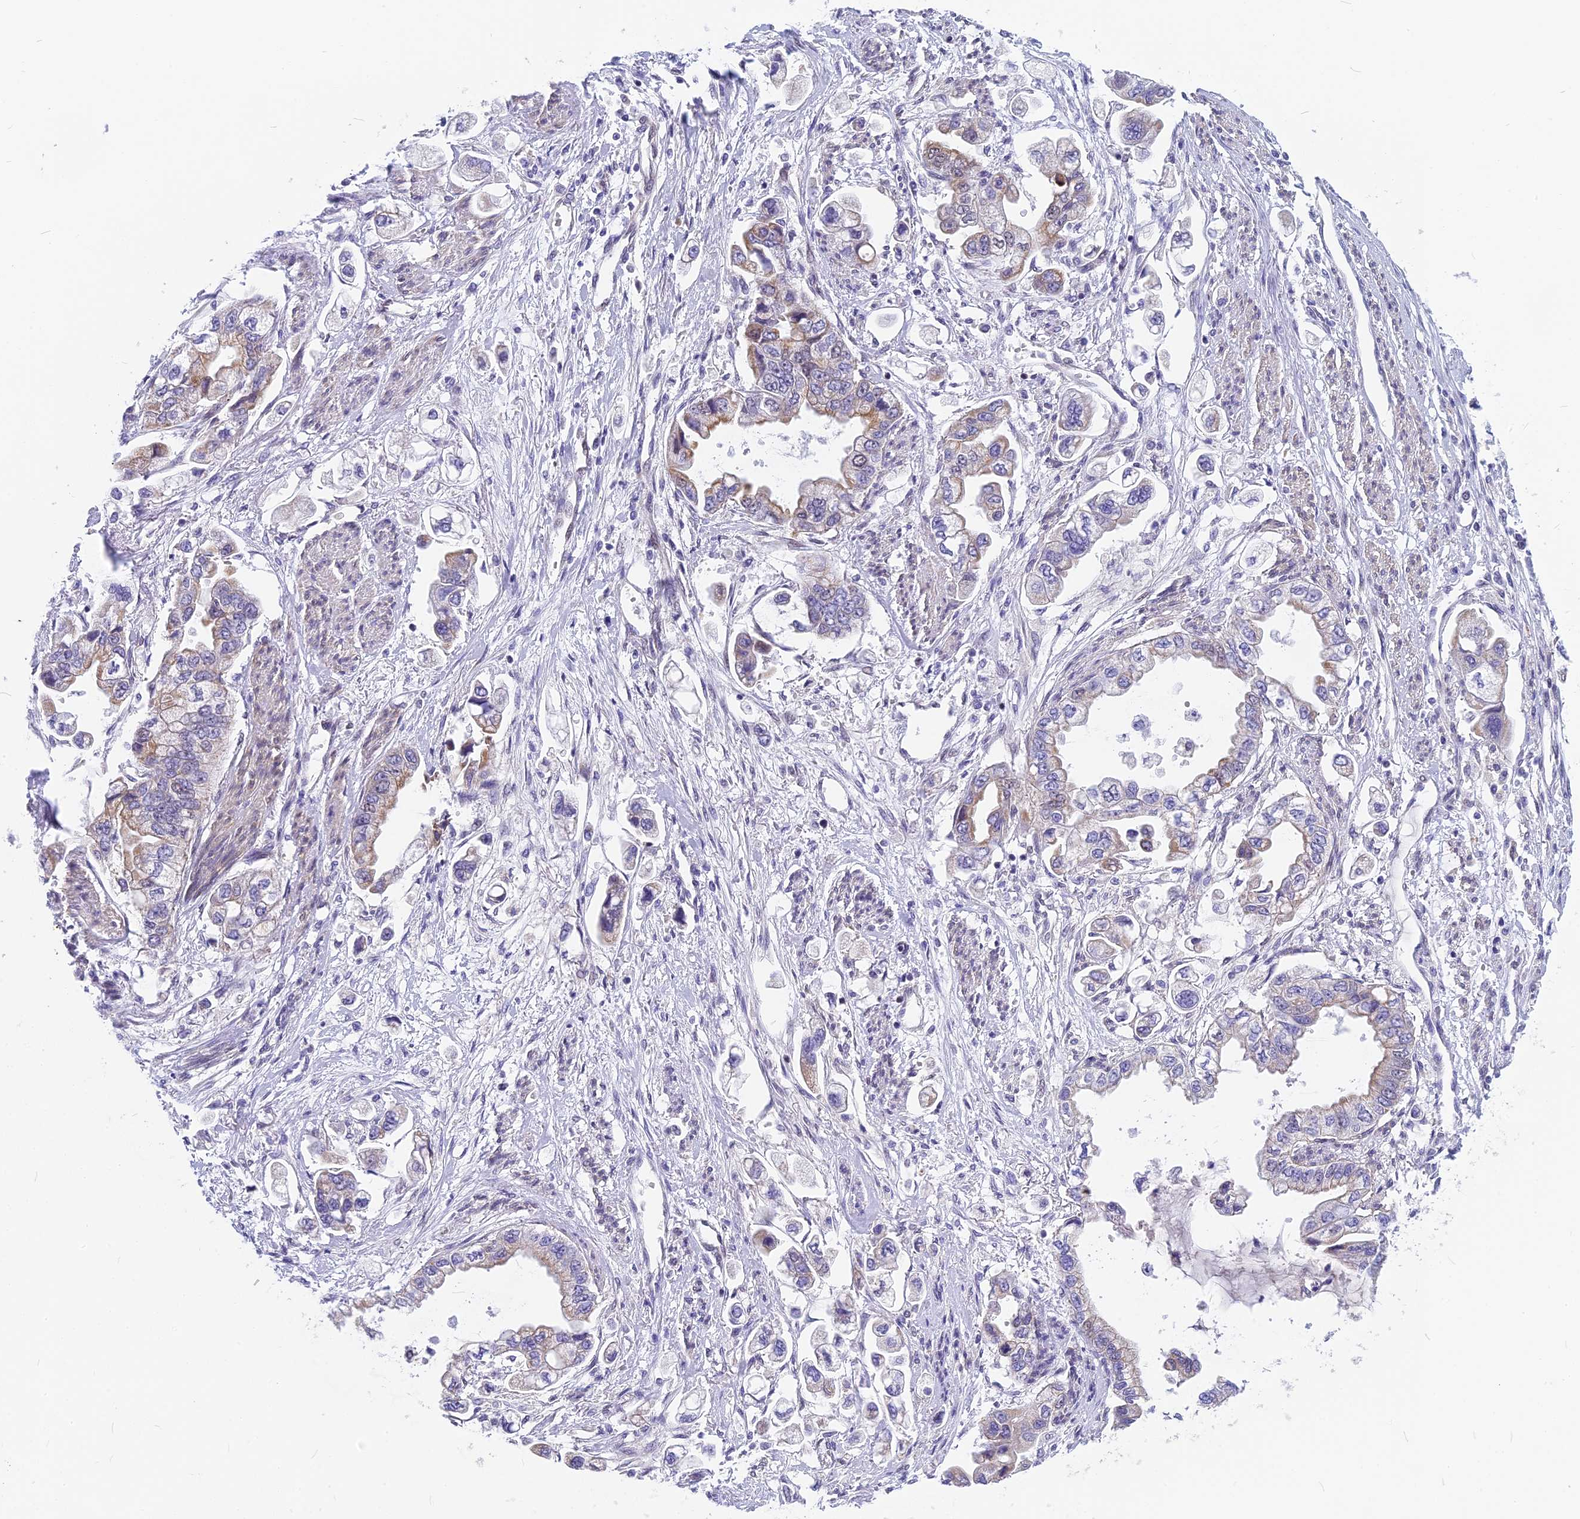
{"staining": {"intensity": "weak", "quantity": "<25%", "location": "cytoplasmic/membranous"}, "tissue": "stomach cancer", "cell_type": "Tumor cells", "image_type": "cancer", "snomed": [{"axis": "morphology", "description": "Adenocarcinoma, NOS"}, {"axis": "topography", "description": "Stomach"}], "caption": "Stomach adenocarcinoma was stained to show a protein in brown. There is no significant expression in tumor cells.", "gene": "CMC1", "patient": {"sex": "male", "age": 62}}